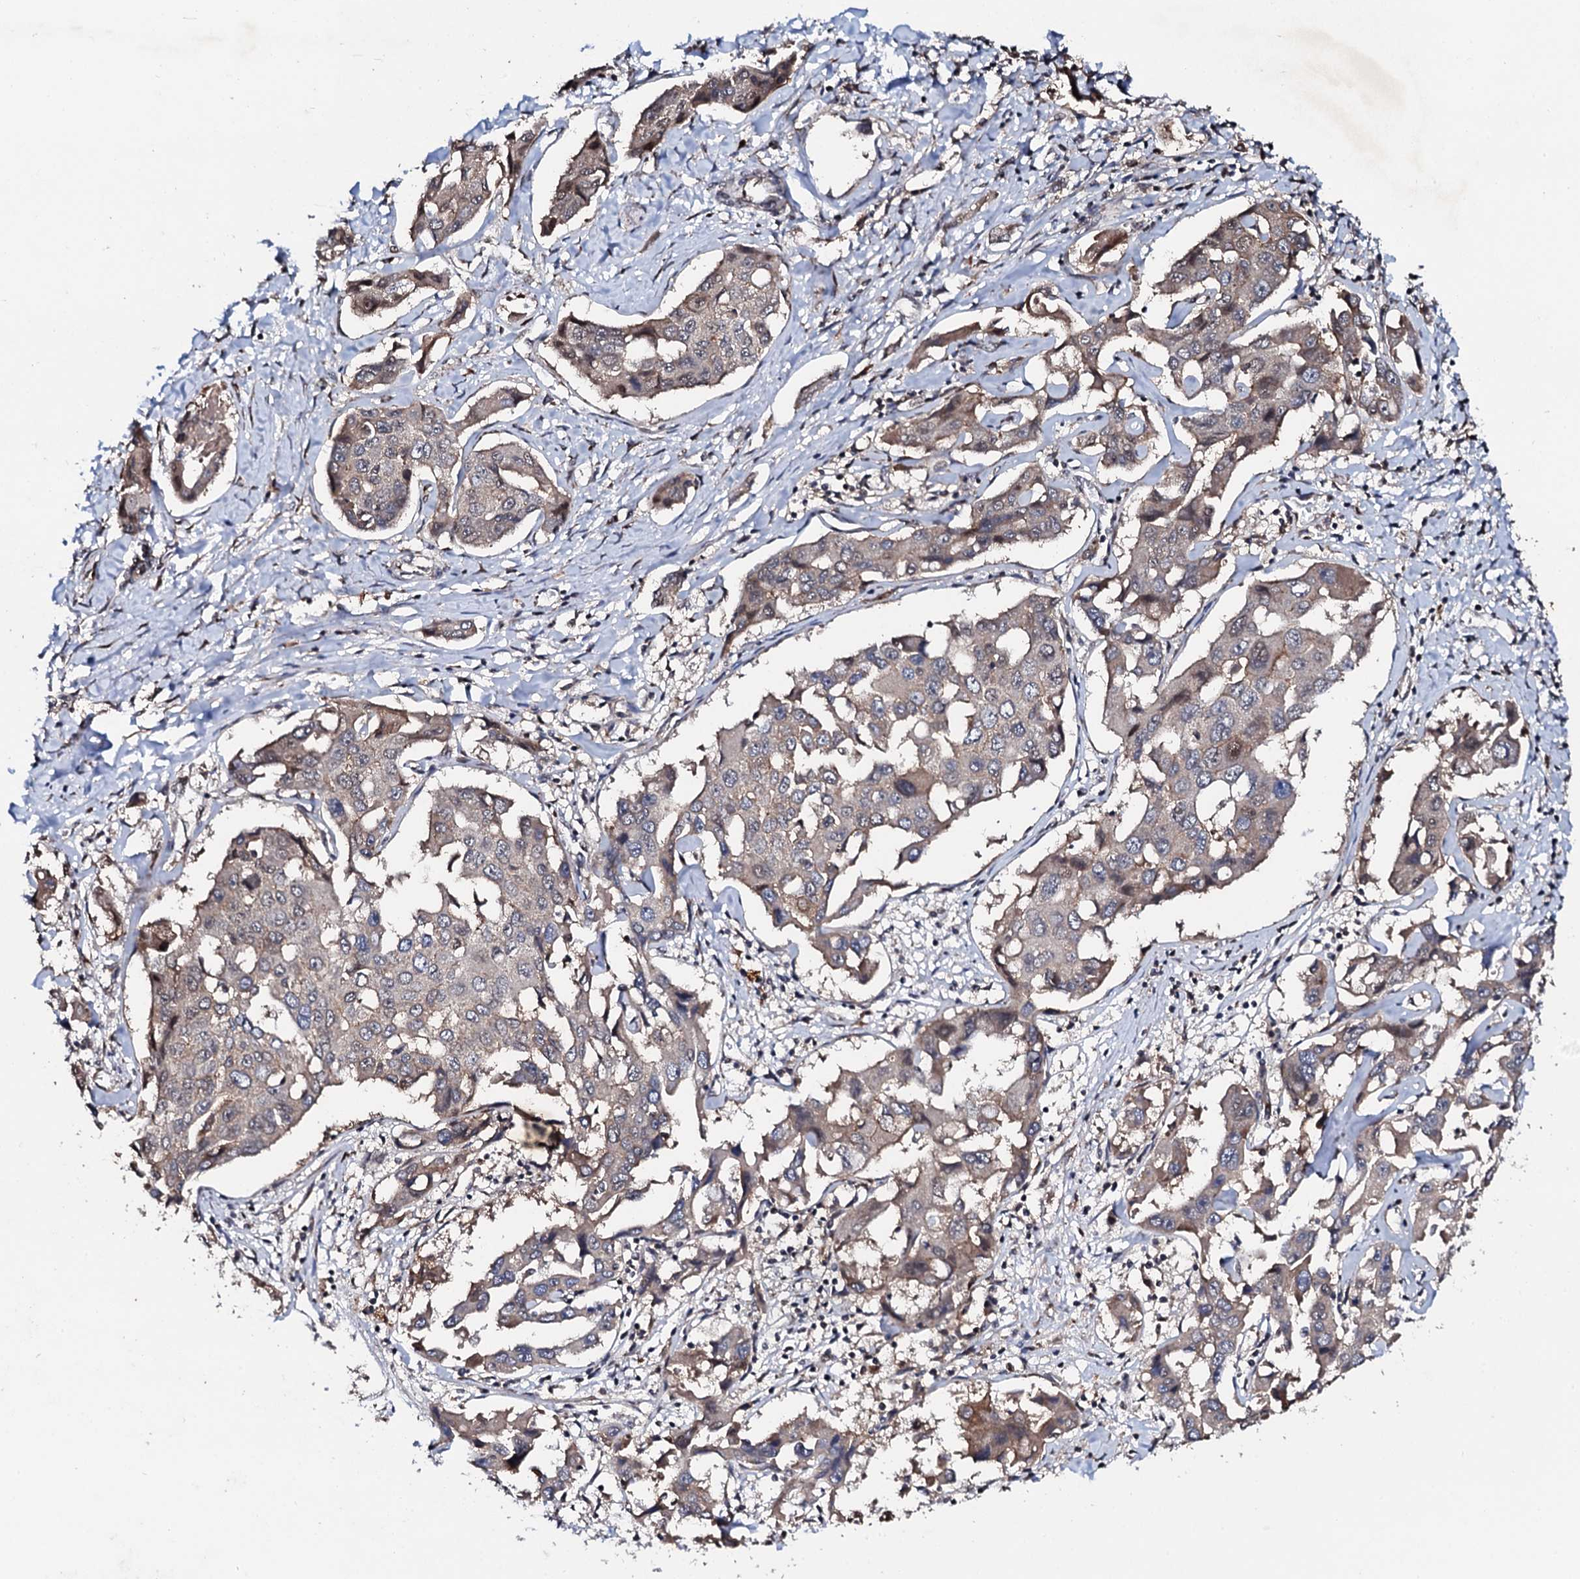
{"staining": {"intensity": "weak", "quantity": "<25%", "location": "cytoplasmic/membranous"}, "tissue": "liver cancer", "cell_type": "Tumor cells", "image_type": "cancer", "snomed": [{"axis": "morphology", "description": "Cholangiocarcinoma"}, {"axis": "topography", "description": "Liver"}], "caption": "This is an immunohistochemistry photomicrograph of cholangiocarcinoma (liver). There is no staining in tumor cells.", "gene": "FAM111A", "patient": {"sex": "male", "age": 59}}